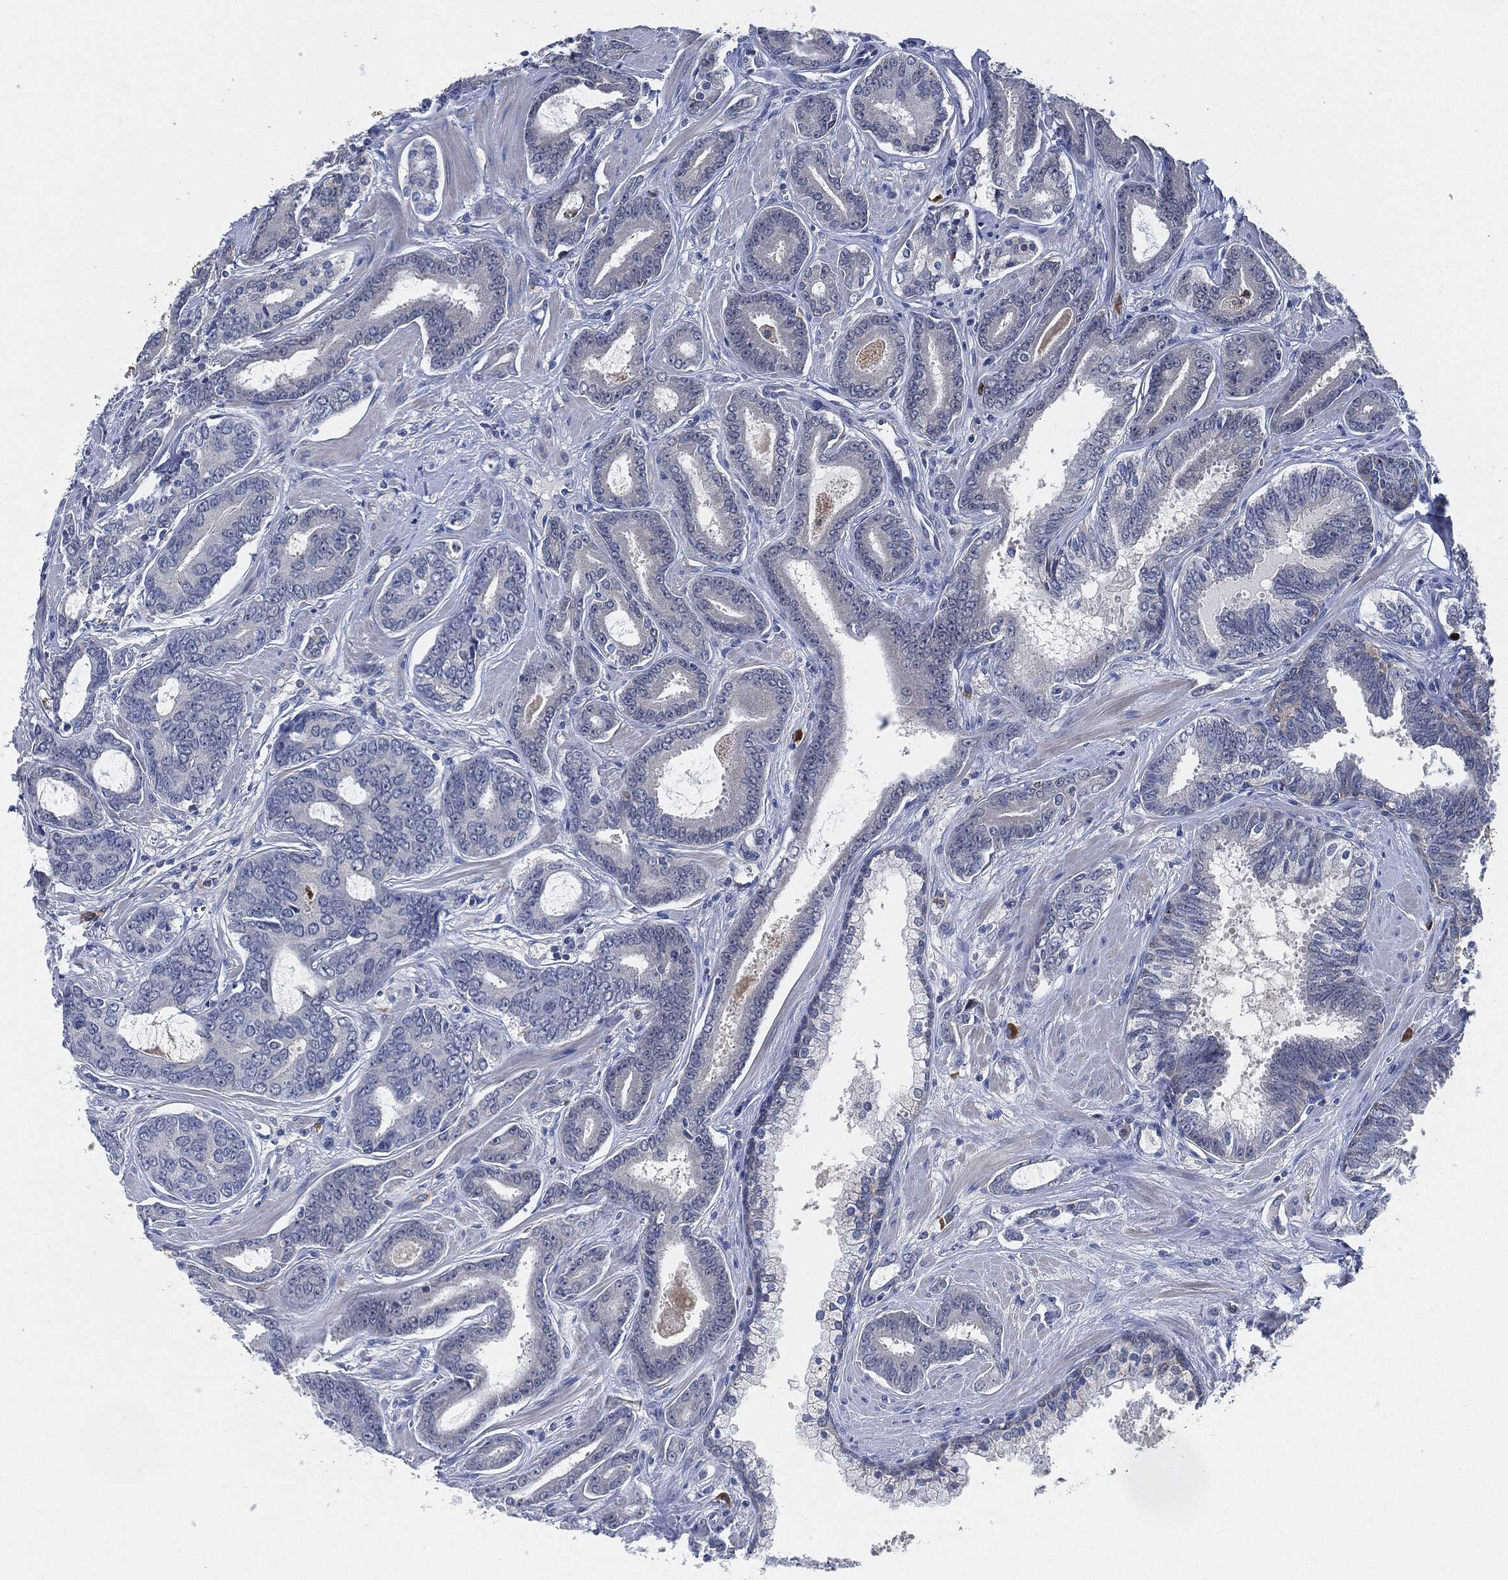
{"staining": {"intensity": "negative", "quantity": "none", "location": "none"}, "tissue": "prostate cancer", "cell_type": "Tumor cells", "image_type": "cancer", "snomed": [{"axis": "morphology", "description": "Adenocarcinoma, NOS"}, {"axis": "topography", "description": "Prostate"}], "caption": "High power microscopy photomicrograph of an IHC image of adenocarcinoma (prostate), revealing no significant positivity in tumor cells. (IHC, brightfield microscopy, high magnification).", "gene": "VSIG4", "patient": {"sex": "male", "age": 55}}